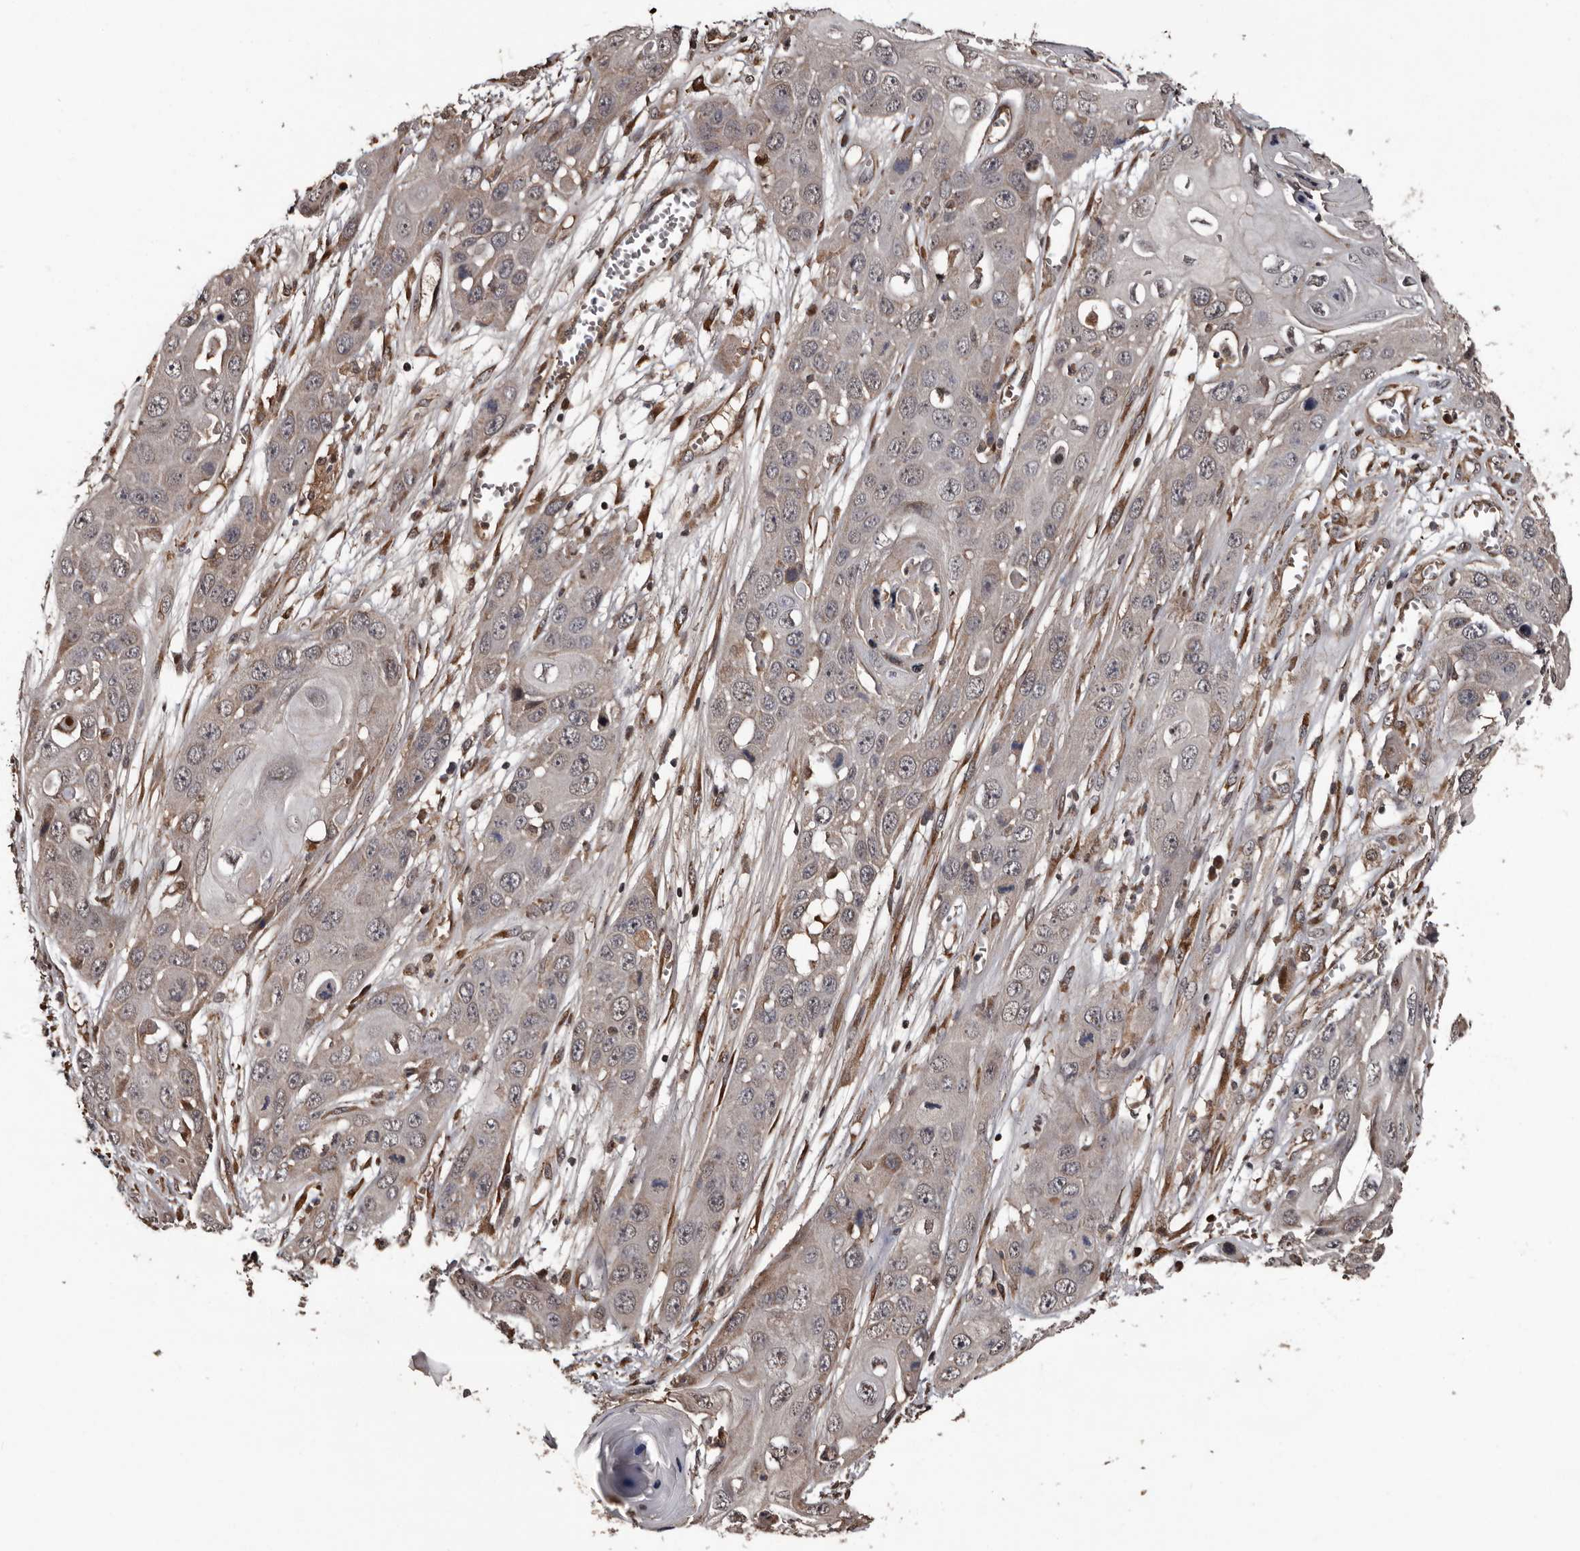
{"staining": {"intensity": "weak", "quantity": "<25%", "location": "cytoplasmic/membranous"}, "tissue": "skin cancer", "cell_type": "Tumor cells", "image_type": "cancer", "snomed": [{"axis": "morphology", "description": "Squamous cell carcinoma, NOS"}, {"axis": "topography", "description": "Skin"}], "caption": "Immunohistochemistry of skin cancer (squamous cell carcinoma) demonstrates no expression in tumor cells.", "gene": "SERTAD4", "patient": {"sex": "male", "age": 55}}